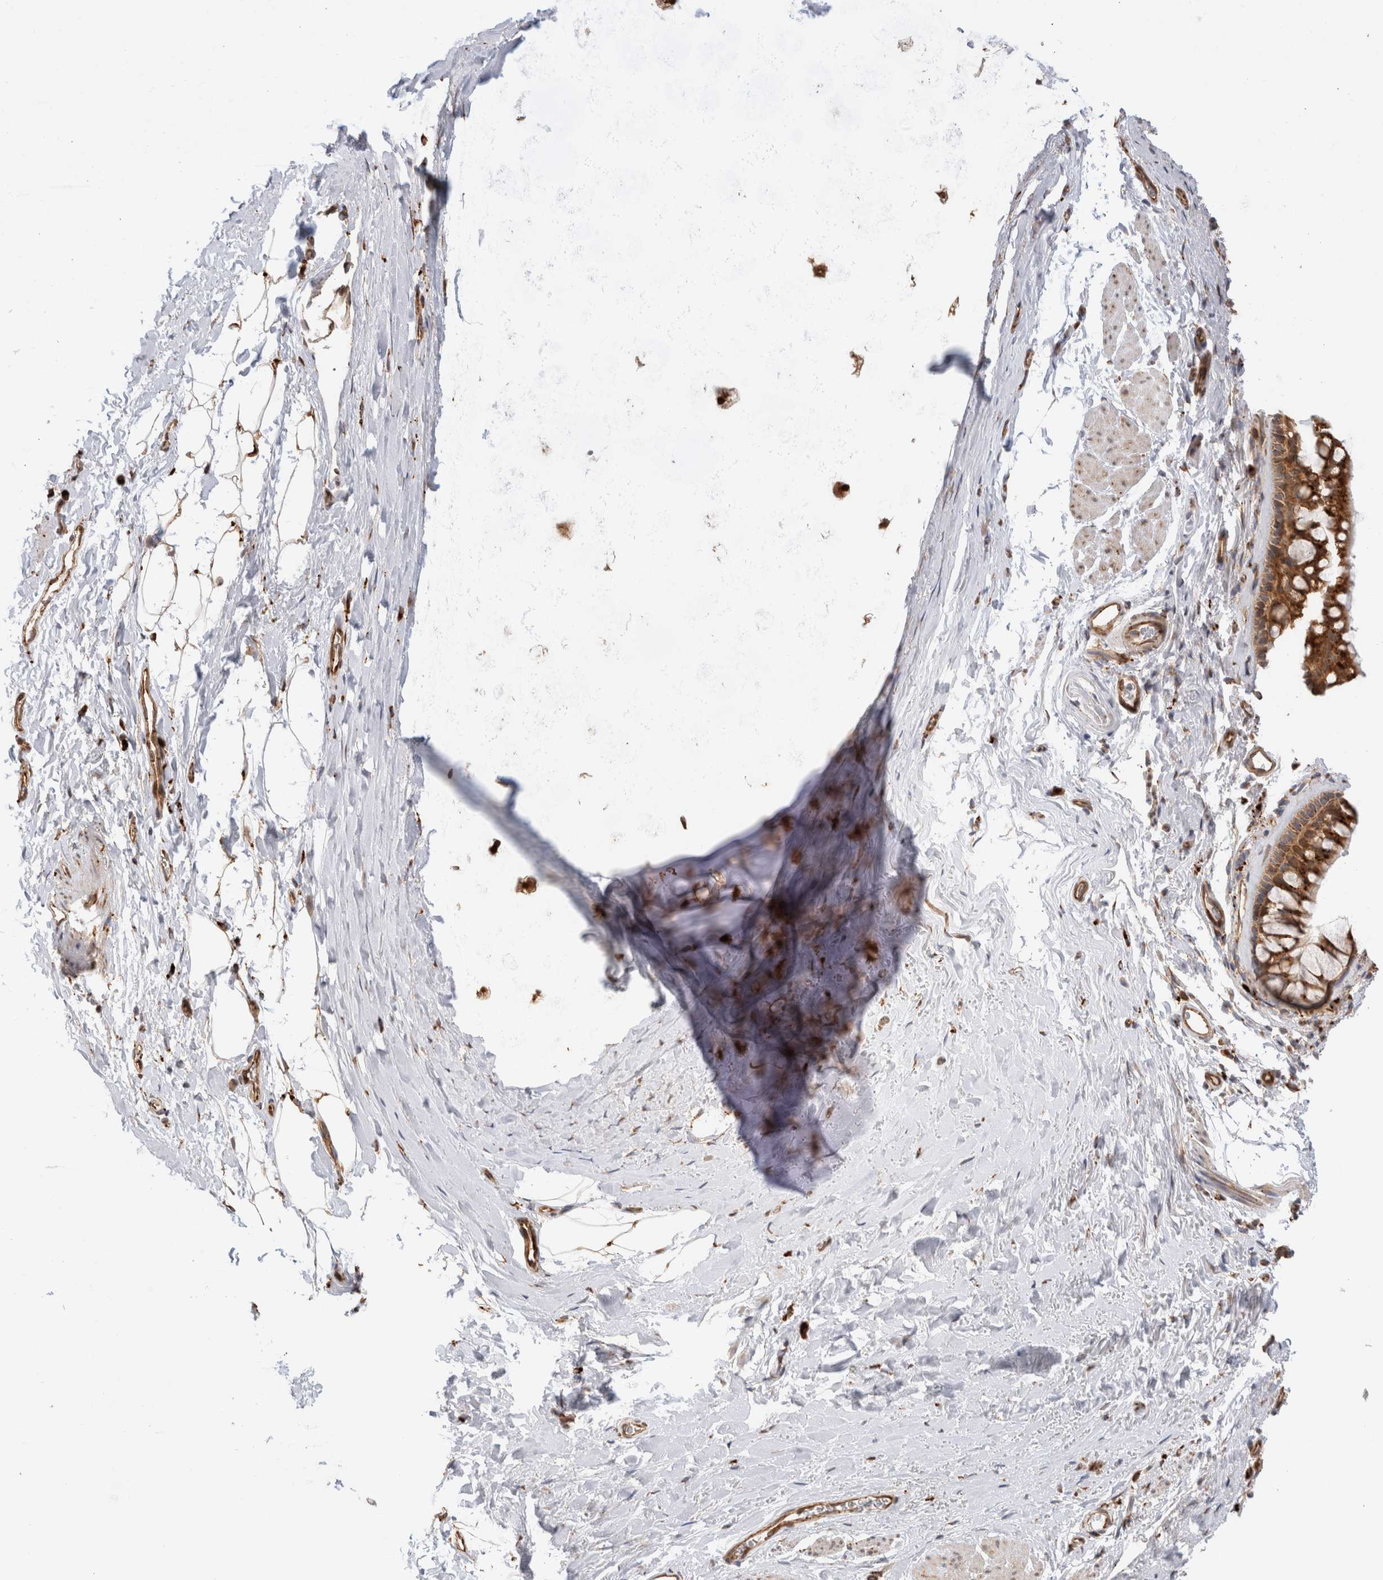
{"staining": {"intensity": "strong", "quantity": ">75%", "location": "cytoplasmic/membranous"}, "tissue": "bronchus", "cell_type": "Respiratory epithelial cells", "image_type": "normal", "snomed": [{"axis": "morphology", "description": "Normal tissue, NOS"}, {"axis": "topography", "description": "Cartilage tissue"}, {"axis": "topography", "description": "Bronchus"}], "caption": "Immunohistochemical staining of benign human bronchus demonstrates high levels of strong cytoplasmic/membranous positivity in approximately >75% of respiratory epithelial cells.", "gene": "ACTL9", "patient": {"sex": "female", "age": 53}}